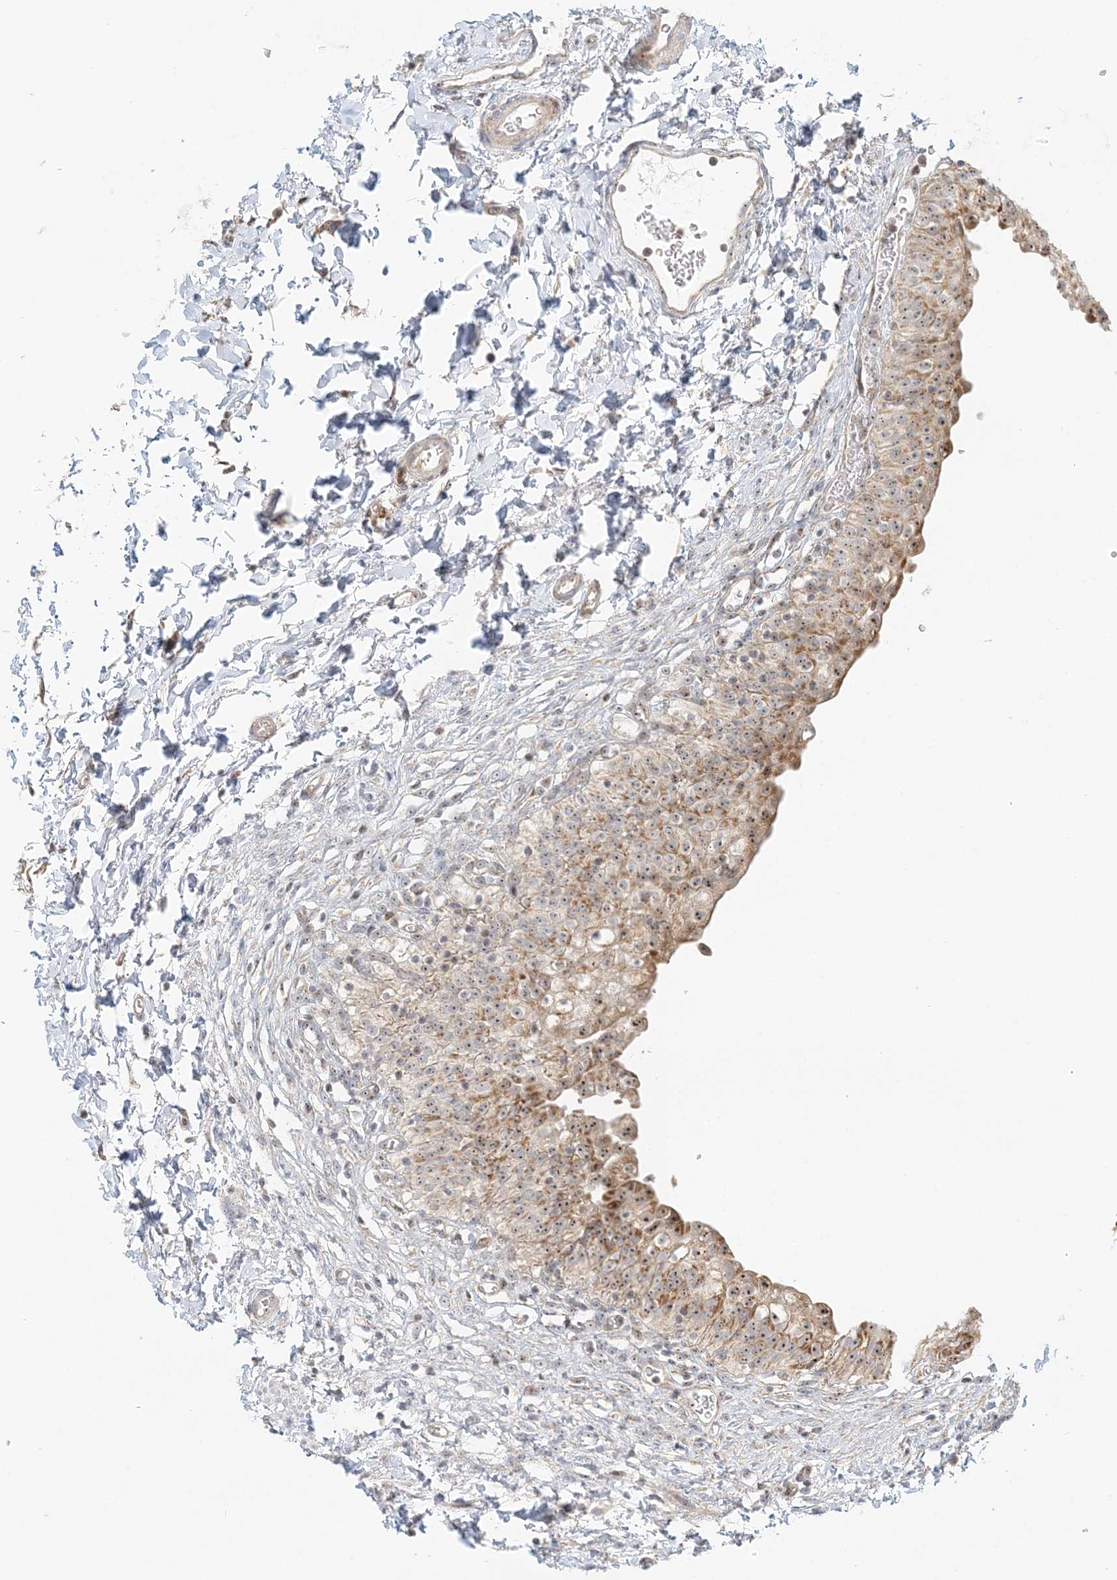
{"staining": {"intensity": "moderate", "quantity": ">75%", "location": "cytoplasmic/membranous,nuclear"}, "tissue": "urinary bladder", "cell_type": "Urothelial cells", "image_type": "normal", "snomed": [{"axis": "morphology", "description": "Normal tissue, NOS"}, {"axis": "topography", "description": "Urinary bladder"}], "caption": "Urinary bladder stained with DAB (3,3'-diaminobenzidine) IHC demonstrates medium levels of moderate cytoplasmic/membranous,nuclear staining in about >75% of urothelial cells. Nuclei are stained in blue.", "gene": "UBE2F", "patient": {"sex": "male", "age": 55}}